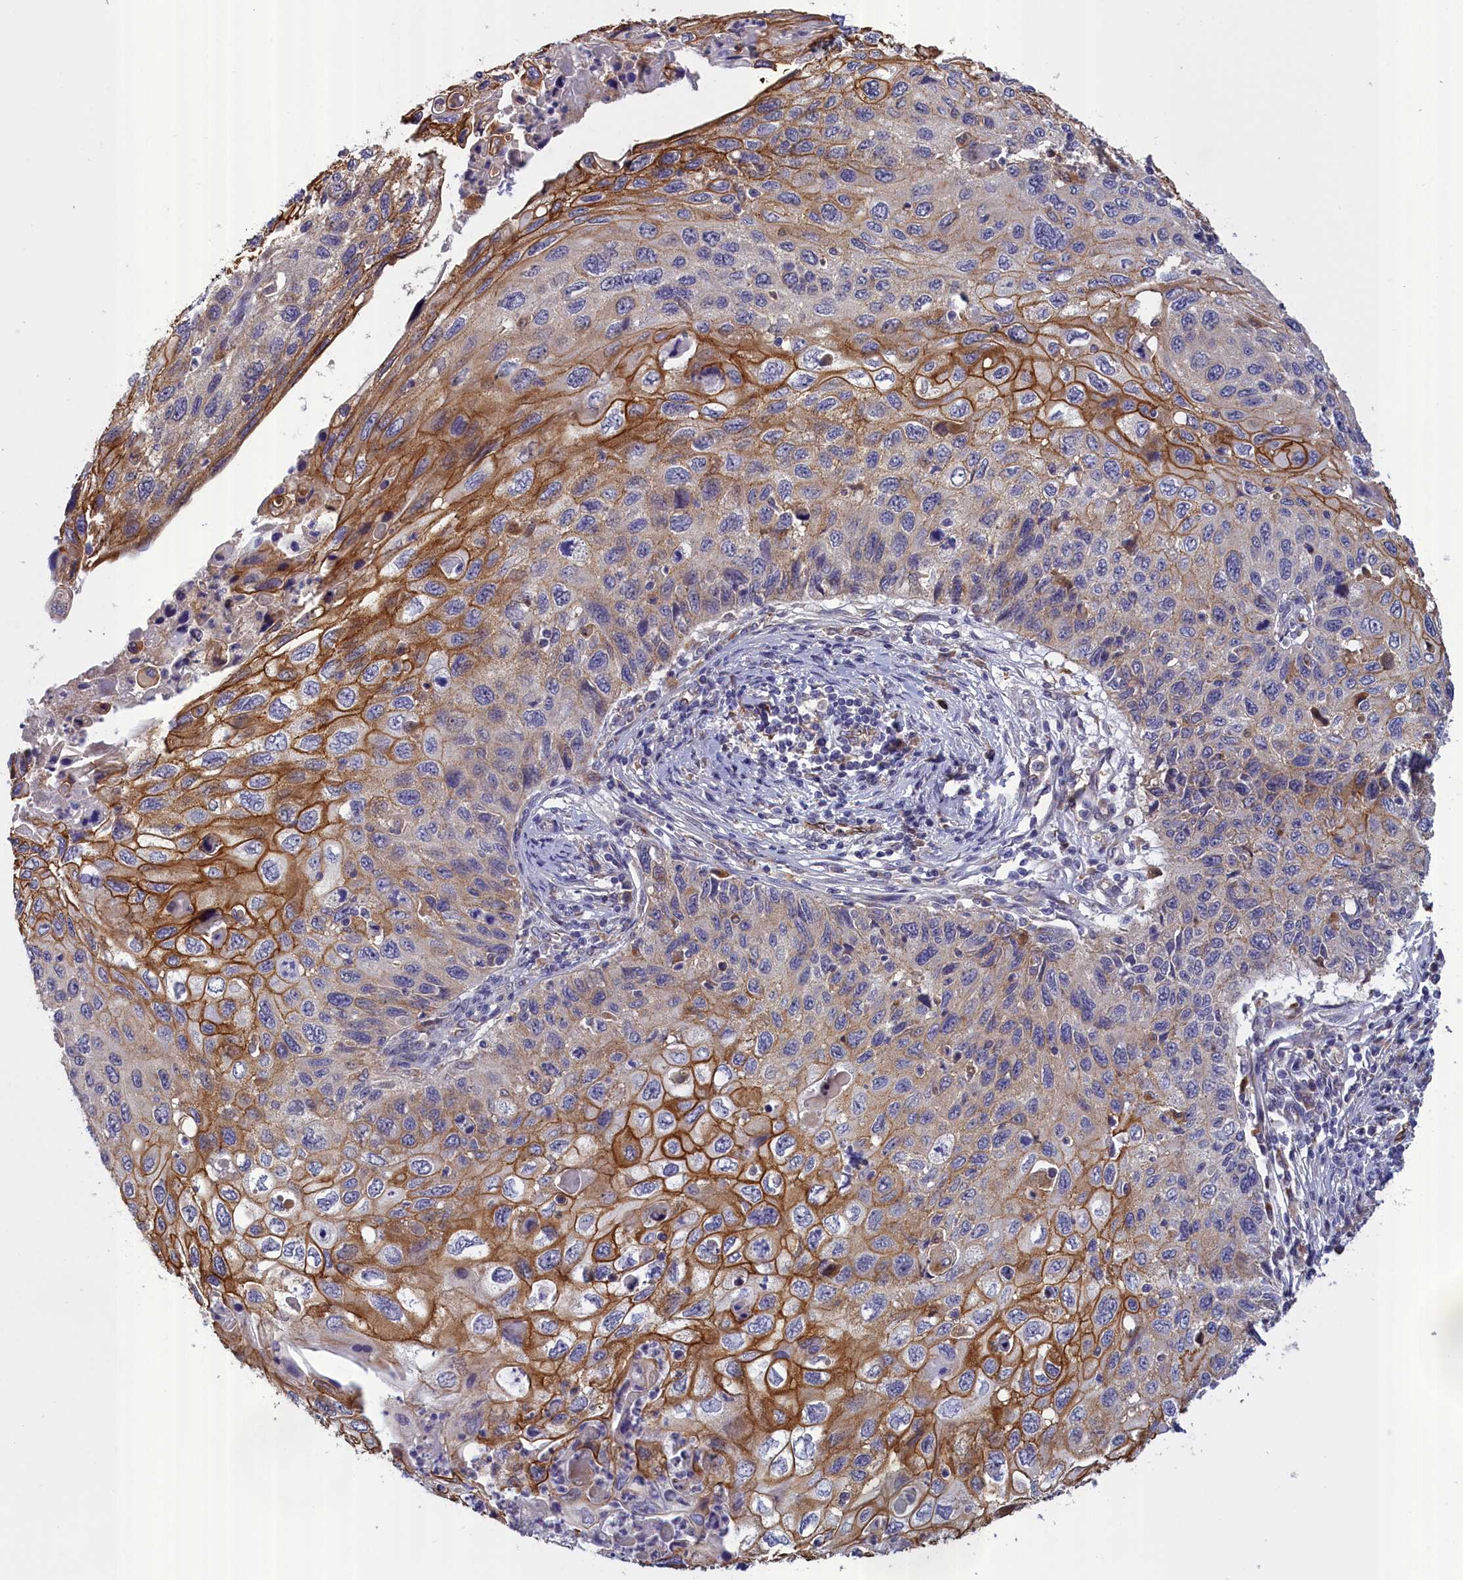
{"staining": {"intensity": "moderate", "quantity": "<25%", "location": "cytoplasmic/membranous"}, "tissue": "cervical cancer", "cell_type": "Tumor cells", "image_type": "cancer", "snomed": [{"axis": "morphology", "description": "Squamous cell carcinoma, NOS"}, {"axis": "topography", "description": "Cervix"}], "caption": "Protein expression analysis of squamous cell carcinoma (cervical) exhibits moderate cytoplasmic/membranous positivity in about <25% of tumor cells.", "gene": "COL19A1", "patient": {"sex": "female", "age": 70}}